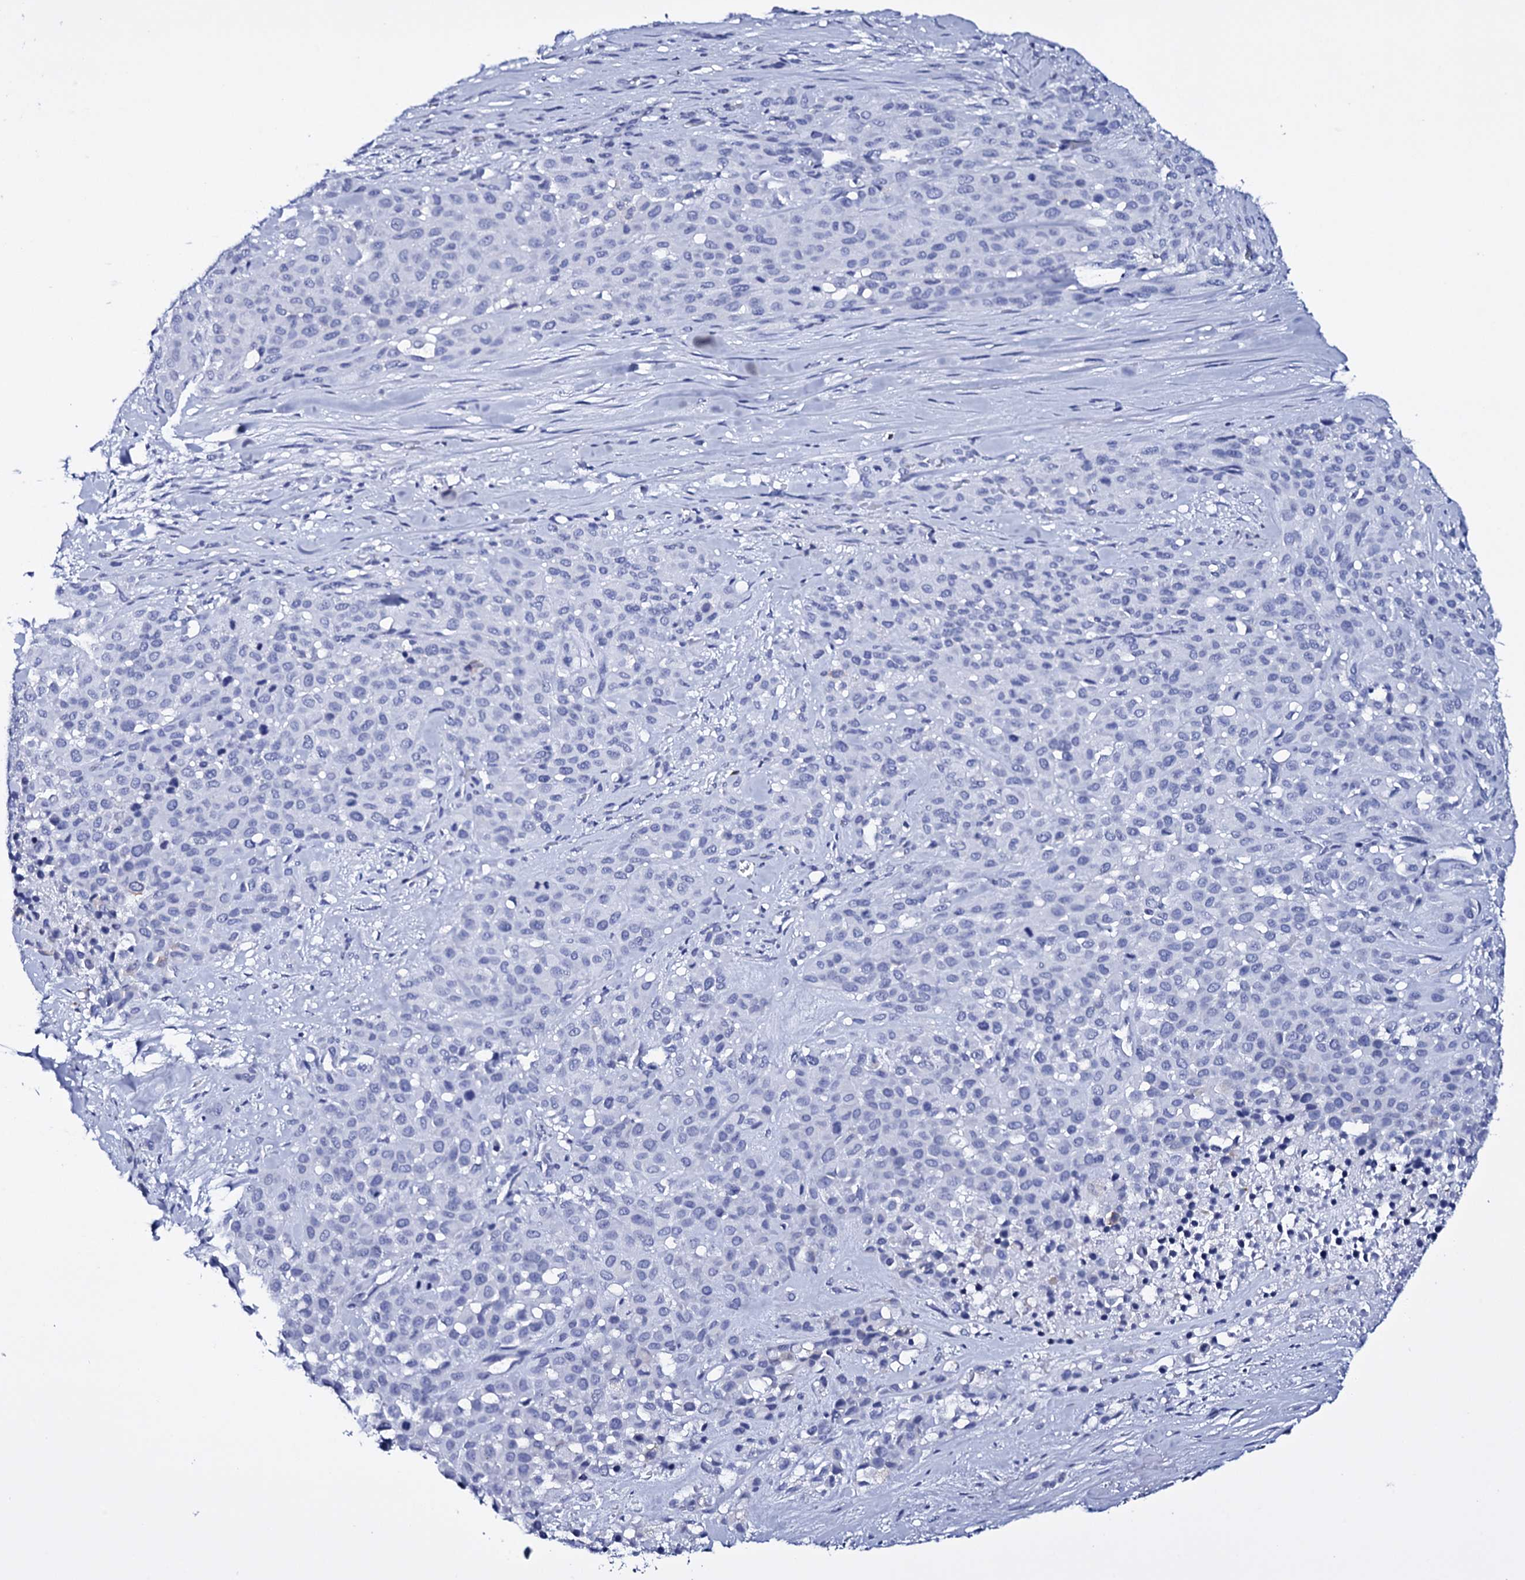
{"staining": {"intensity": "negative", "quantity": "none", "location": "none"}, "tissue": "melanoma", "cell_type": "Tumor cells", "image_type": "cancer", "snomed": [{"axis": "morphology", "description": "Malignant melanoma, Metastatic site"}, {"axis": "topography", "description": "Skin"}], "caption": "Human melanoma stained for a protein using IHC reveals no staining in tumor cells.", "gene": "ITPRID2", "patient": {"sex": "female", "age": 81}}